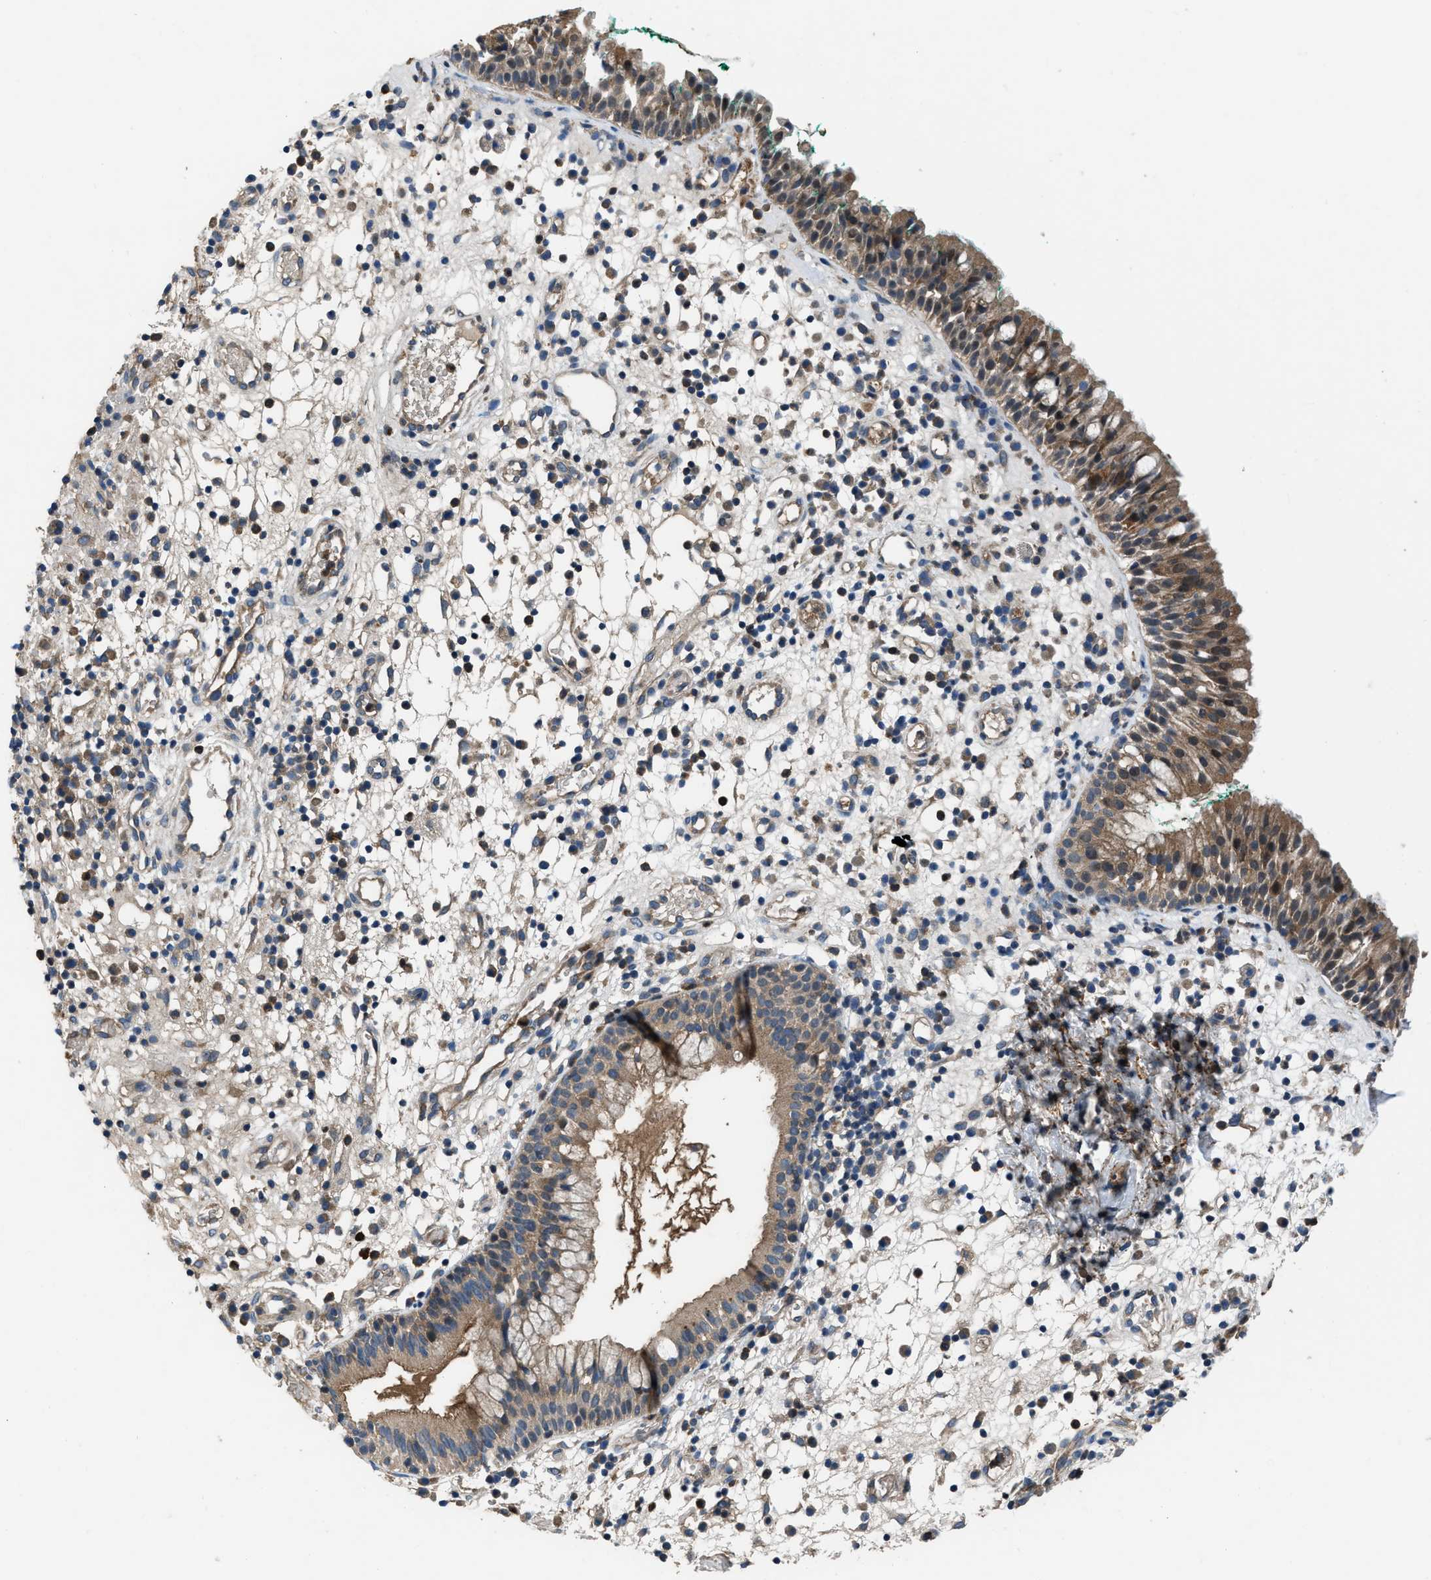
{"staining": {"intensity": "moderate", "quantity": ">75%", "location": "cytoplasmic/membranous"}, "tissue": "nasopharynx", "cell_type": "Respiratory epithelial cells", "image_type": "normal", "snomed": [{"axis": "morphology", "description": "Normal tissue, NOS"}, {"axis": "morphology", "description": "Basal cell carcinoma"}, {"axis": "topography", "description": "Cartilage tissue"}, {"axis": "topography", "description": "Nasopharynx"}, {"axis": "topography", "description": "Oral tissue"}], "caption": "Nasopharynx stained with DAB (3,3'-diaminobenzidine) immunohistochemistry shows medium levels of moderate cytoplasmic/membranous staining in about >75% of respiratory epithelial cells.", "gene": "USP25", "patient": {"sex": "female", "age": 77}}